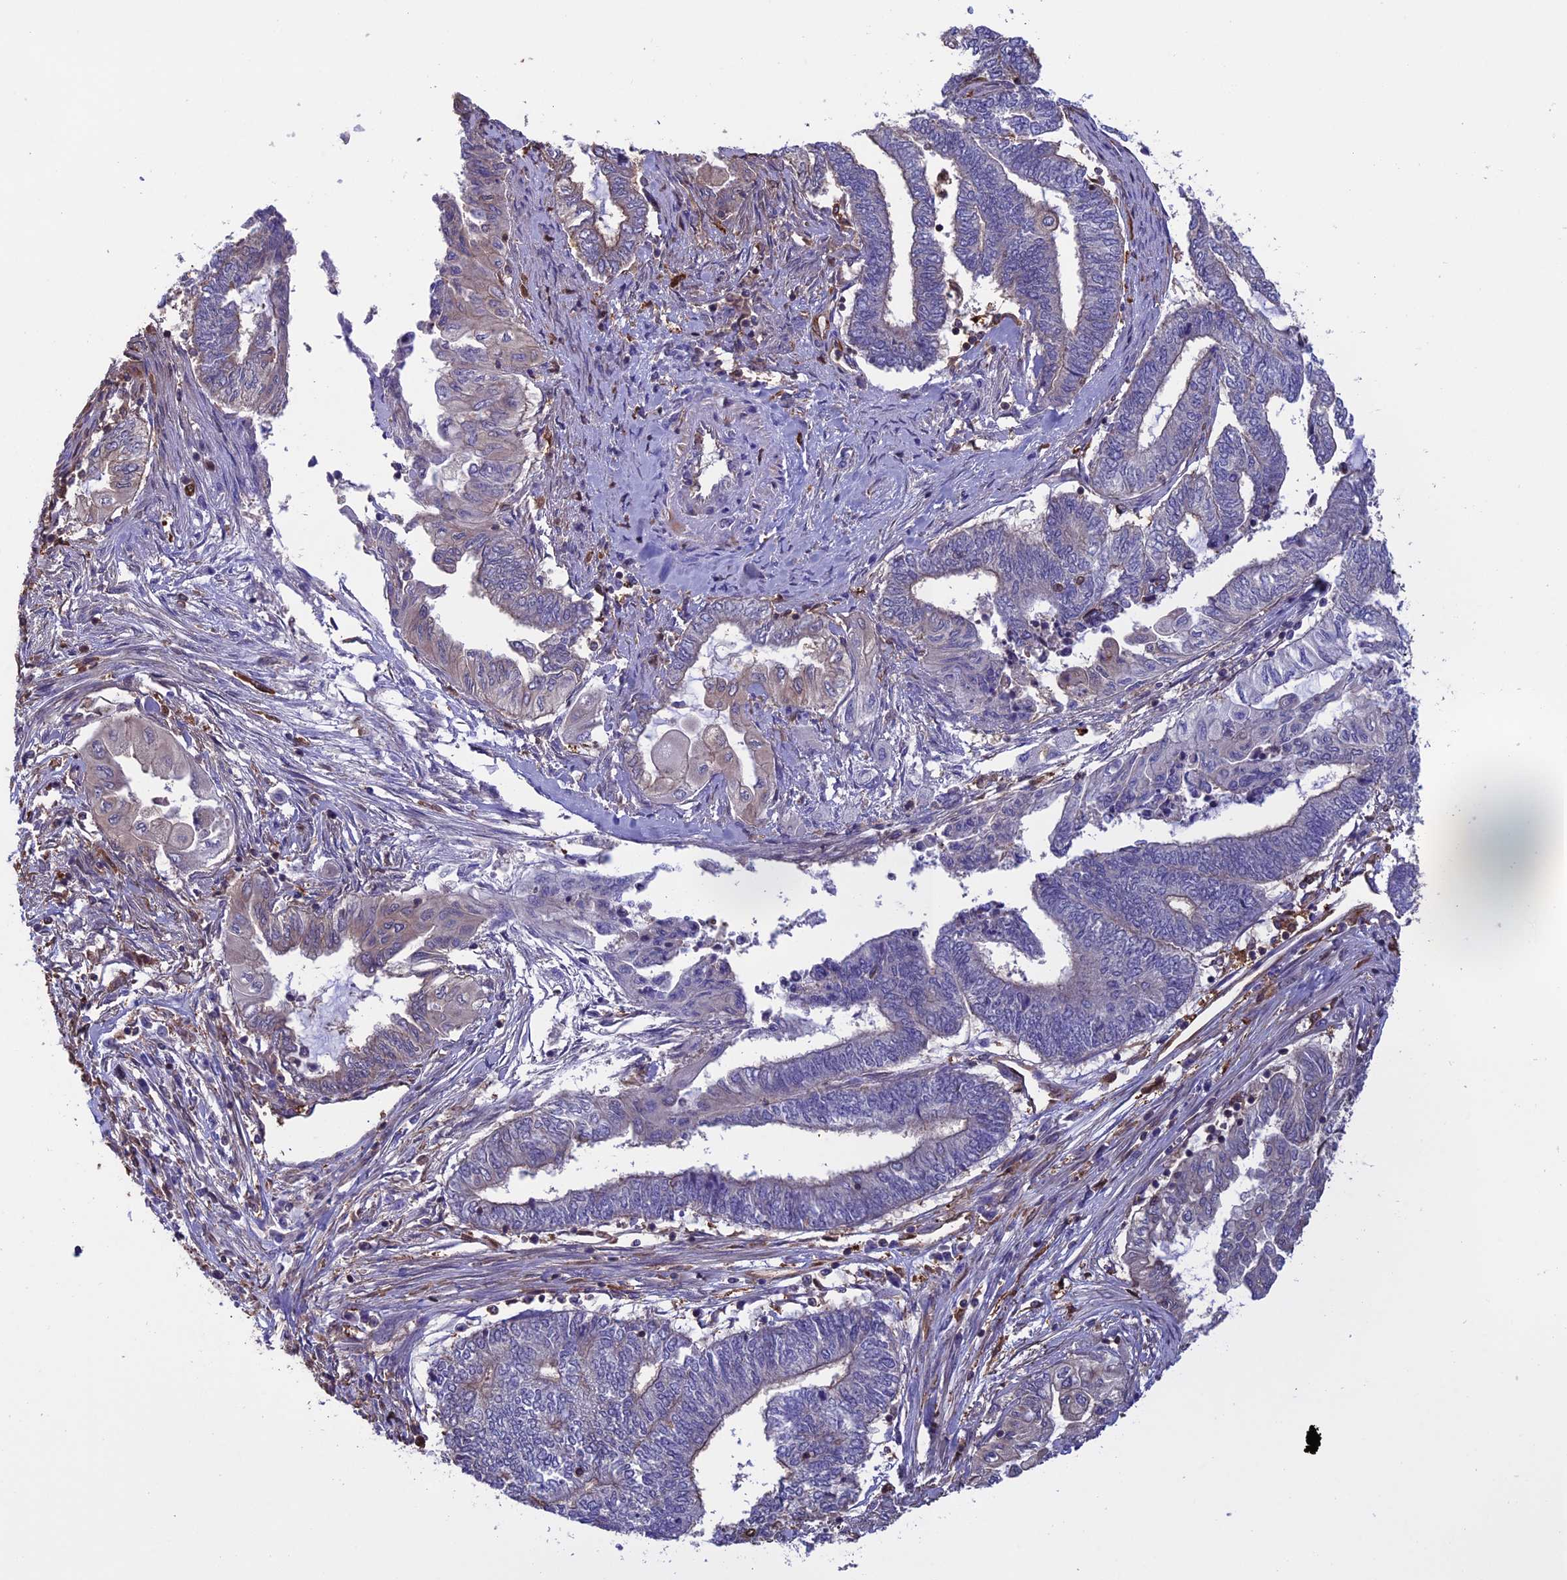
{"staining": {"intensity": "negative", "quantity": "none", "location": "none"}, "tissue": "endometrial cancer", "cell_type": "Tumor cells", "image_type": "cancer", "snomed": [{"axis": "morphology", "description": "Adenocarcinoma, NOS"}, {"axis": "topography", "description": "Uterus"}, {"axis": "topography", "description": "Endometrium"}], "caption": "DAB (3,3'-diaminobenzidine) immunohistochemical staining of human endometrial cancer (adenocarcinoma) exhibits no significant positivity in tumor cells.", "gene": "ARHGAP18", "patient": {"sex": "female", "age": 70}}